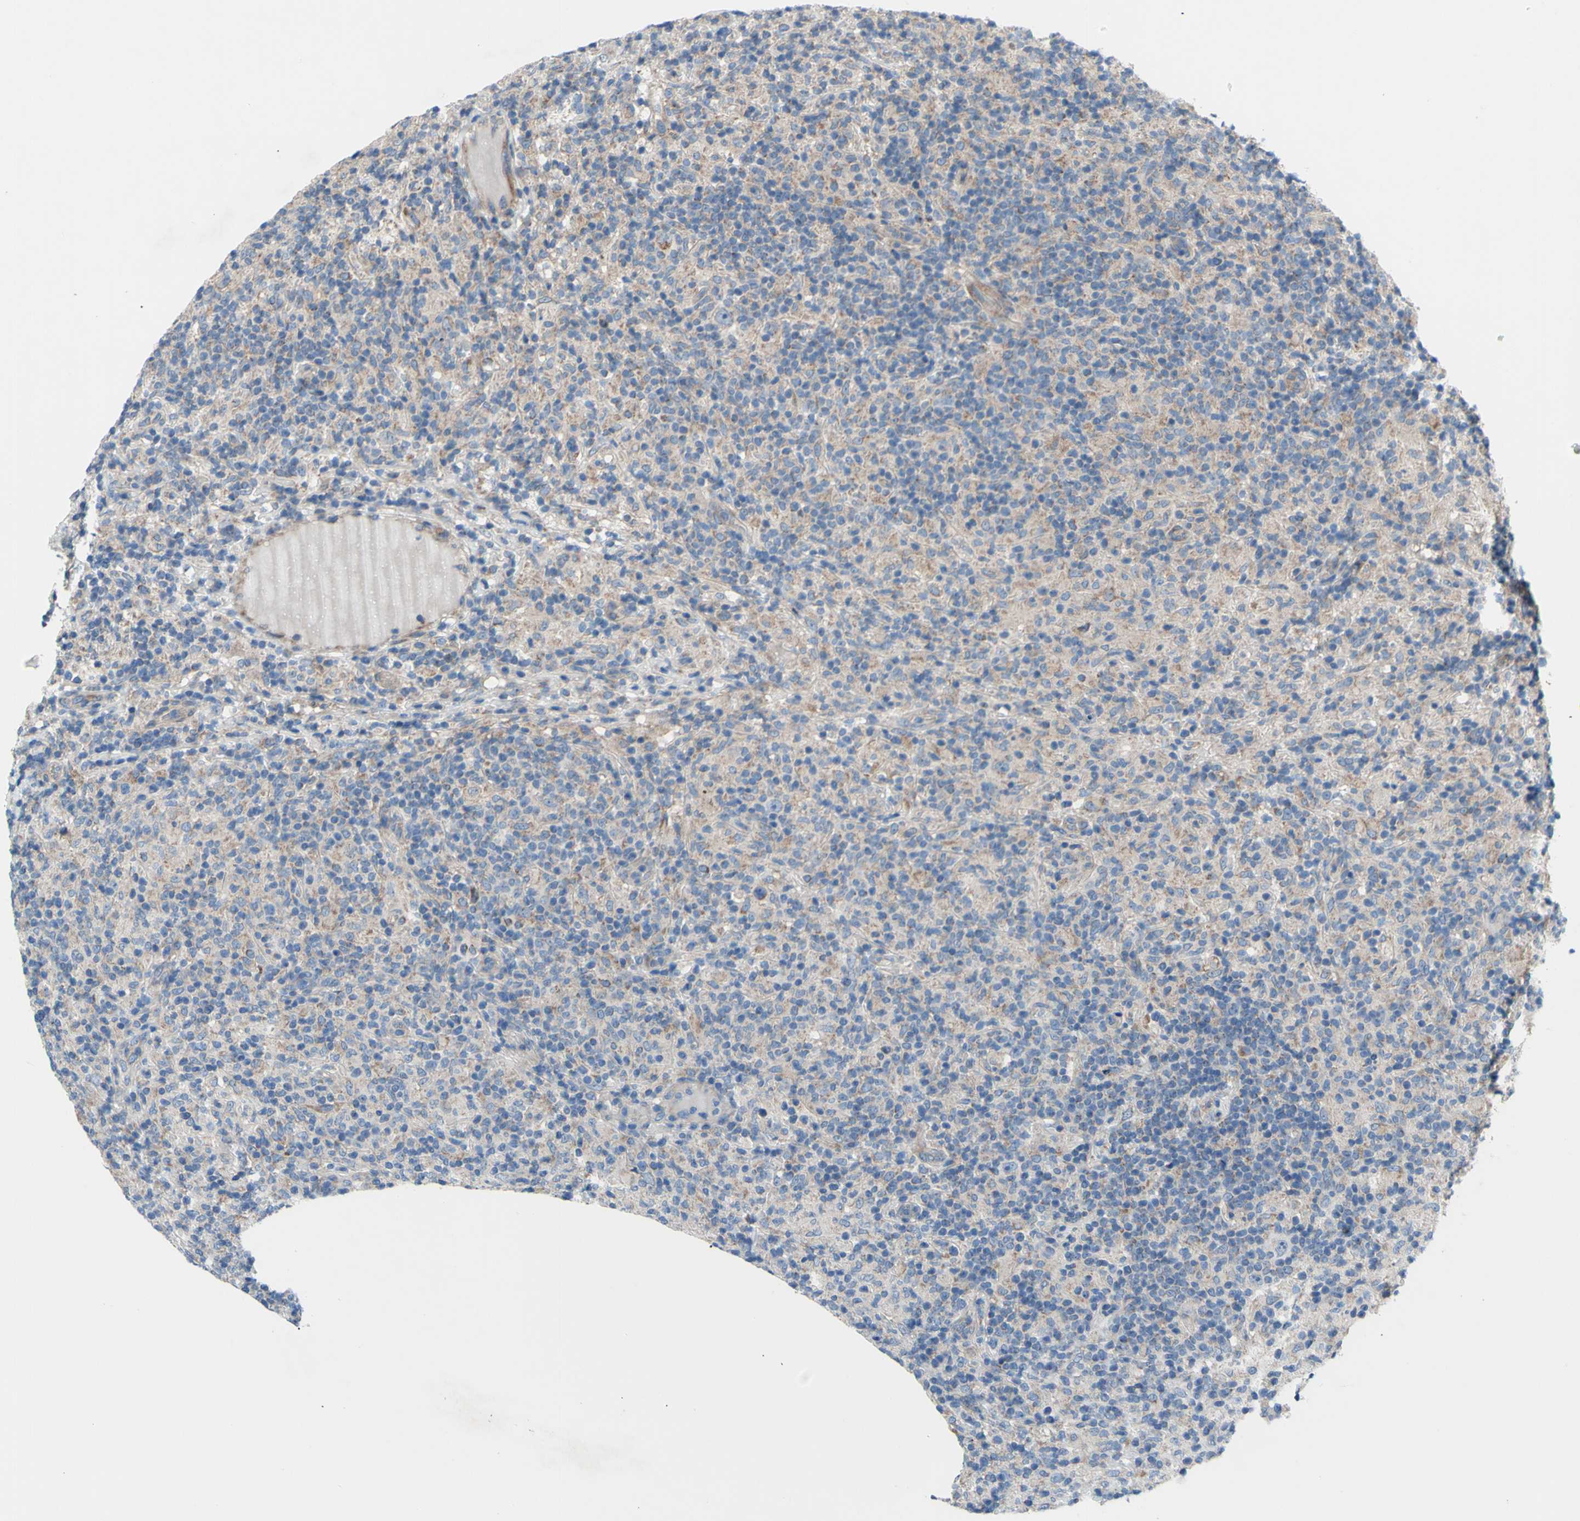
{"staining": {"intensity": "weak", "quantity": "25%-75%", "location": "cytoplasmic/membranous"}, "tissue": "lymphoma", "cell_type": "Tumor cells", "image_type": "cancer", "snomed": [{"axis": "morphology", "description": "Hodgkin's disease, NOS"}, {"axis": "topography", "description": "Lymph node"}], "caption": "The photomicrograph reveals immunohistochemical staining of lymphoma. There is weak cytoplasmic/membranous positivity is seen in approximately 25%-75% of tumor cells.", "gene": "GRAMD2B", "patient": {"sex": "male", "age": 70}}